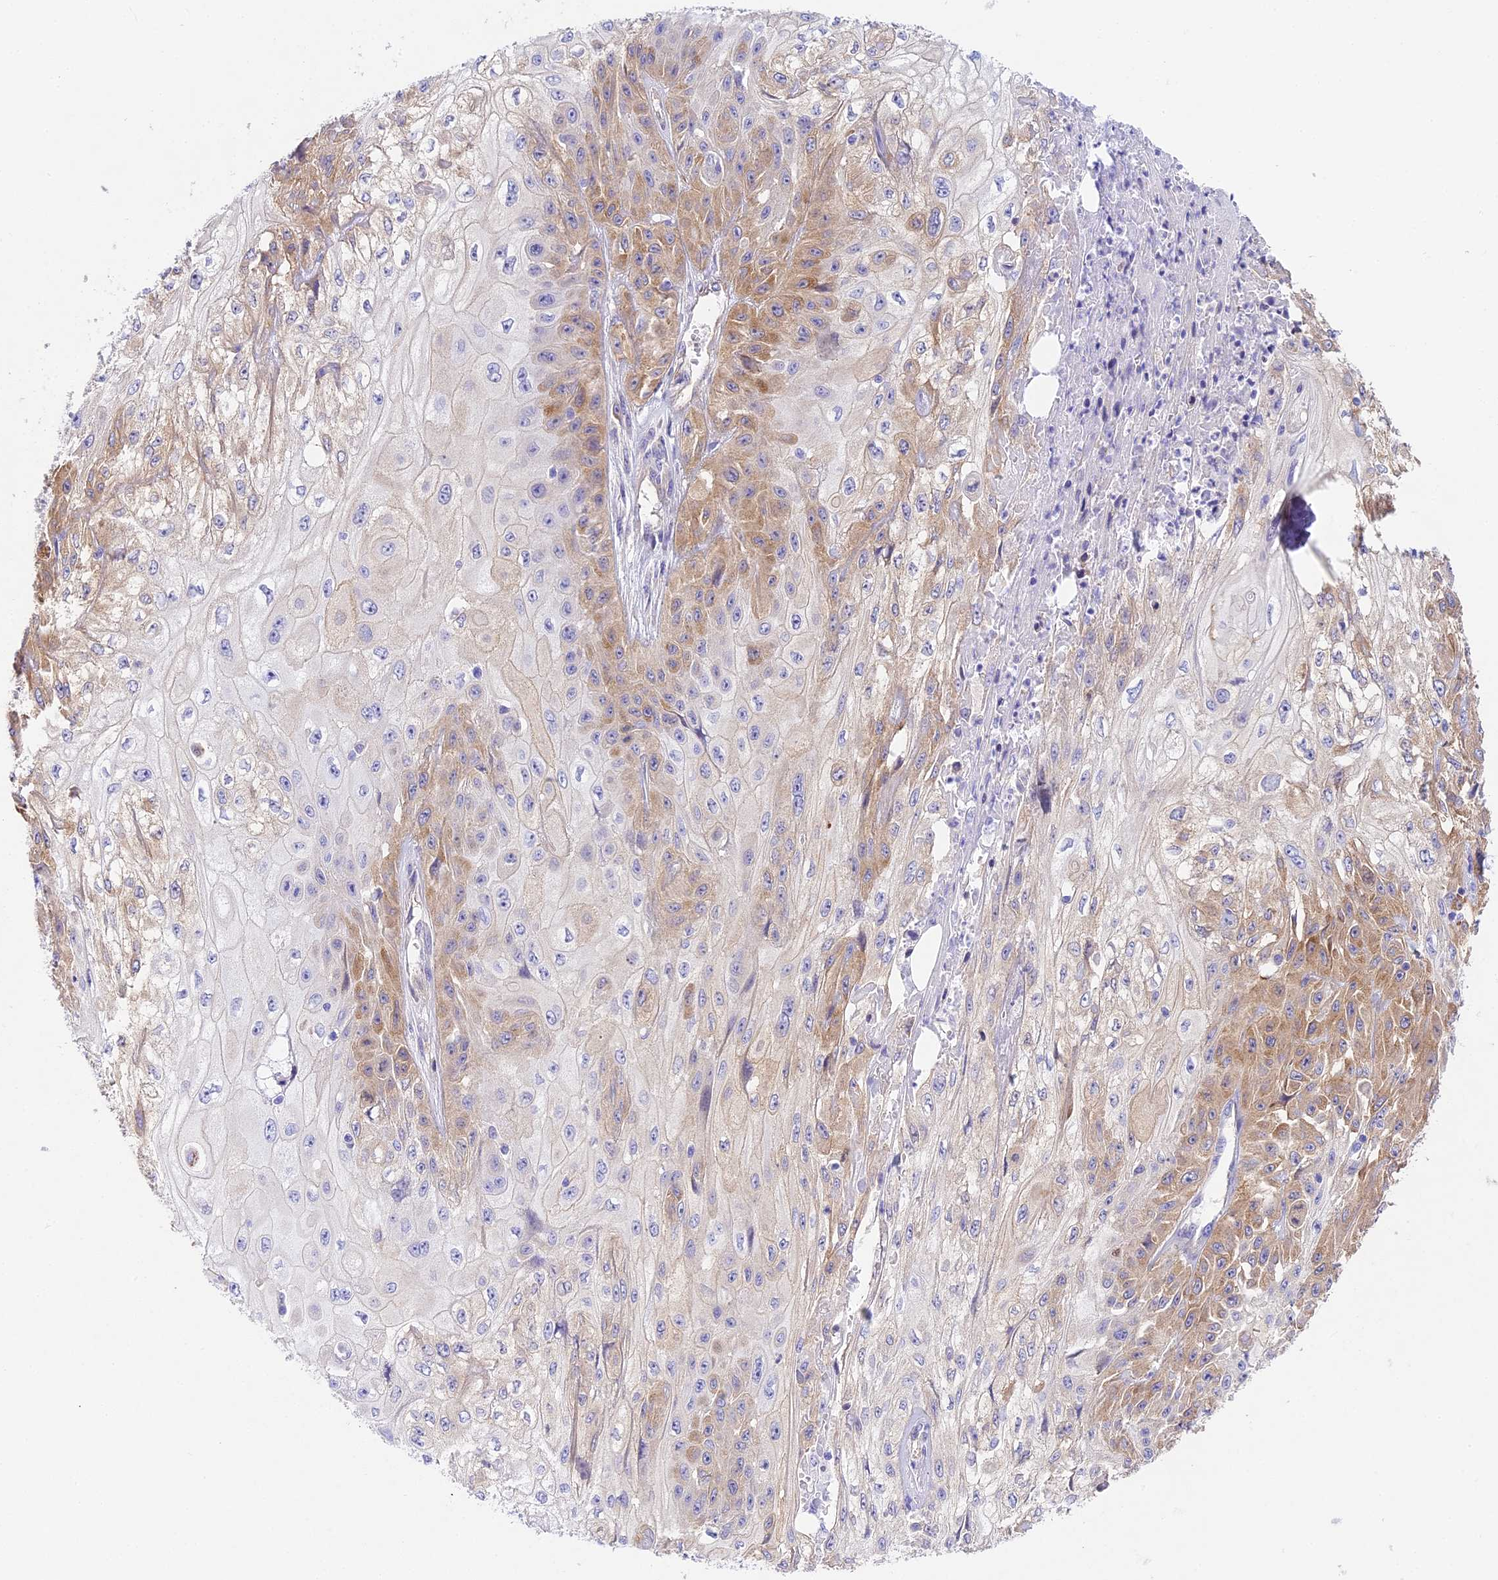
{"staining": {"intensity": "moderate", "quantity": "25%-75%", "location": "cytoplasmic/membranous"}, "tissue": "skin cancer", "cell_type": "Tumor cells", "image_type": "cancer", "snomed": [{"axis": "morphology", "description": "Squamous cell carcinoma, NOS"}, {"axis": "morphology", "description": "Squamous cell carcinoma, metastatic, NOS"}, {"axis": "topography", "description": "Skin"}, {"axis": "topography", "description": "Lymph node"}], "caption": "Tumor cells show medium levels of moderate cytoplasmic/membranous staining in approximately 25%-75% of cells in skin cancer (squamous cell carcinoma).", "gene": "HOMER3", "patient": {"sex": "male", "age": 75}}